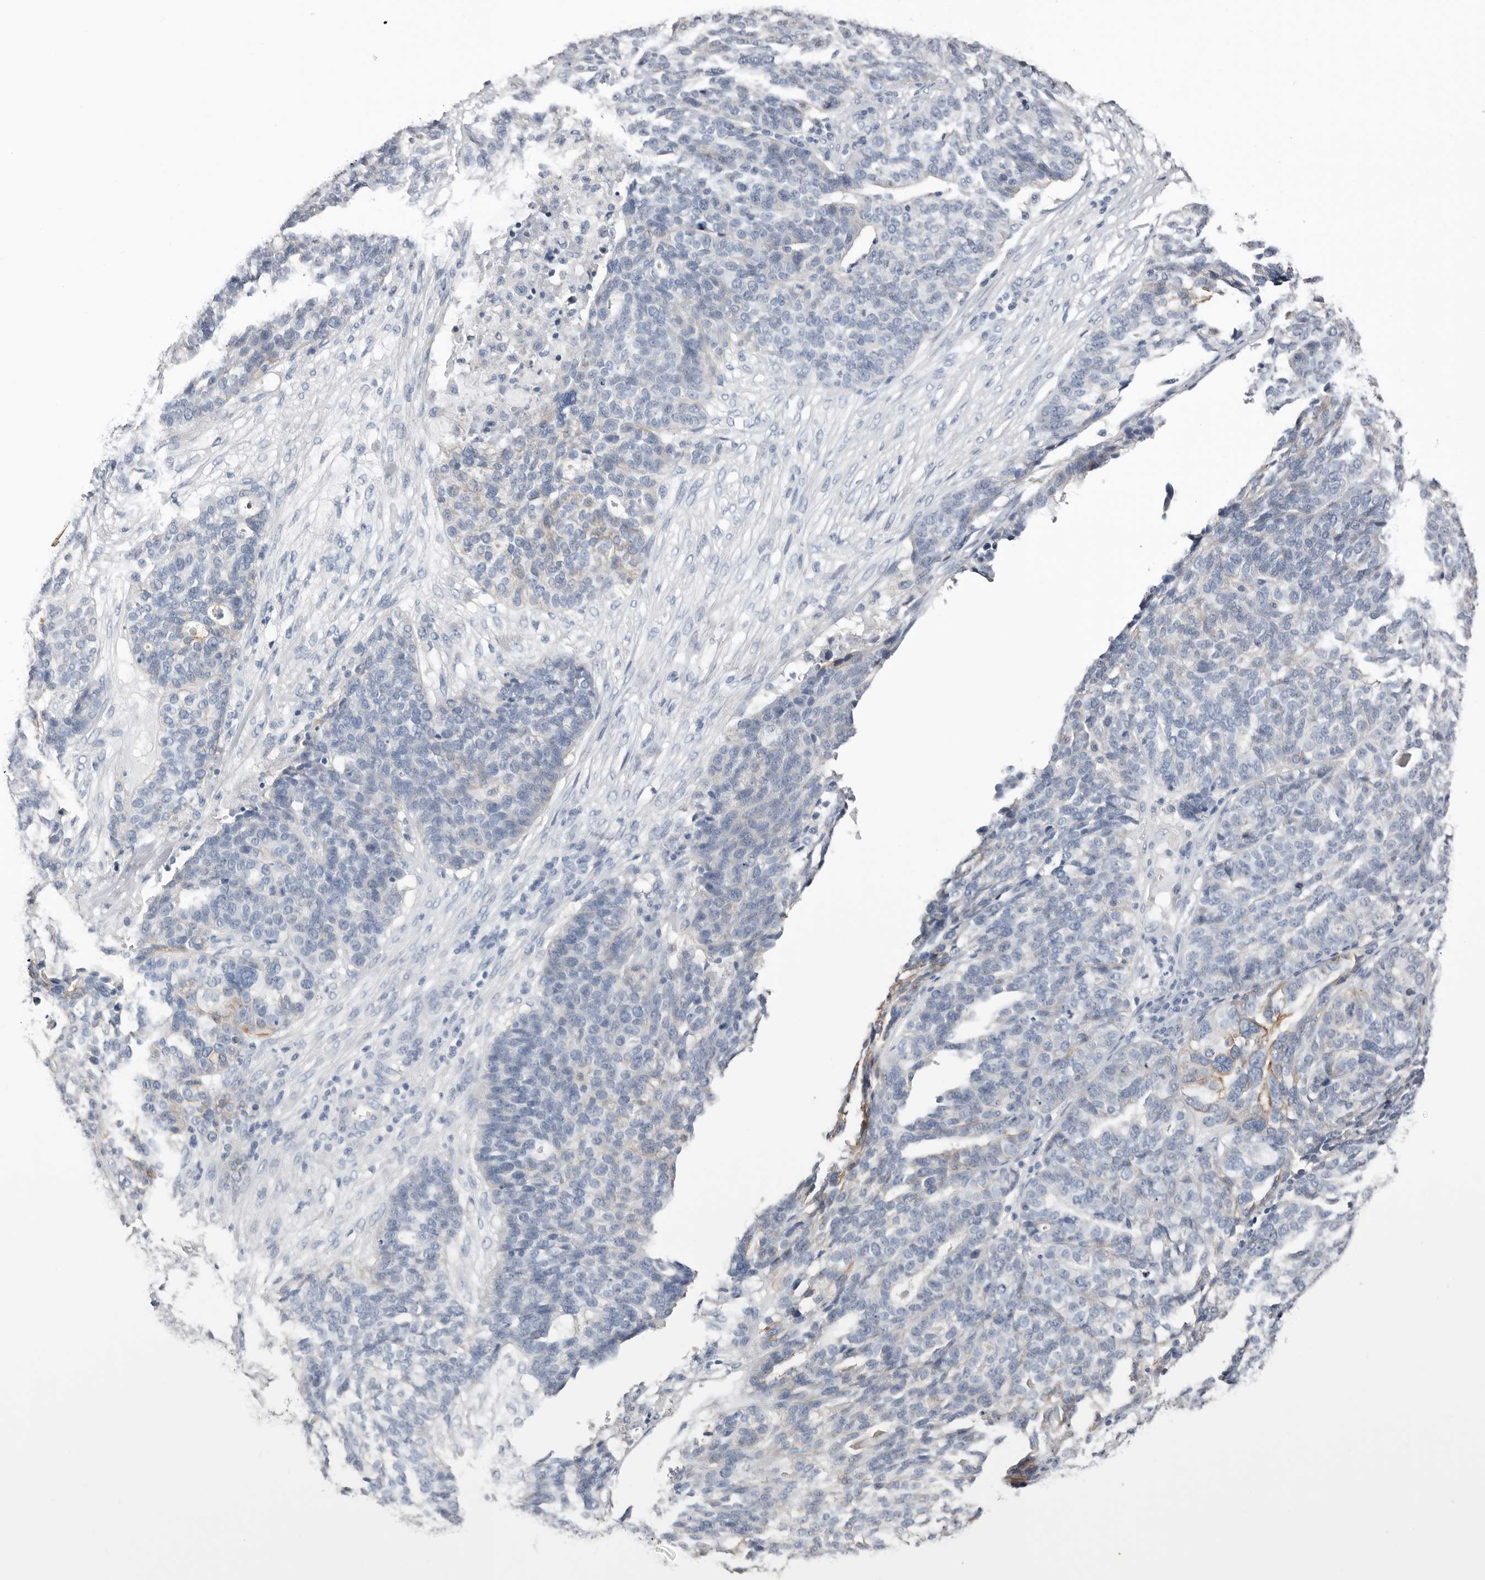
{"staining": {"intensity": "weak", "quantity": "<25%", "location": "cytoplasmic/membranous"}, "tissue": "ovarian cancer", "cell_type": "Tumor cells", "image_type": "cancer", "snomed": [{"axis": "morphology", "description": "Cystadenocarcinoma, serous, NOS"}, {"axis": "topography", "description": "Ovary"}], "caption": "This photomicrograph is of ovarian serous cystadenocarcinoma stained with immunohistochemistry to label a protein in brown with the nuclei are counter-stained blue. There is no positivity in tumor cells.", "gene": "S100A14", "patient": {"sex": "female", "age": 59}}